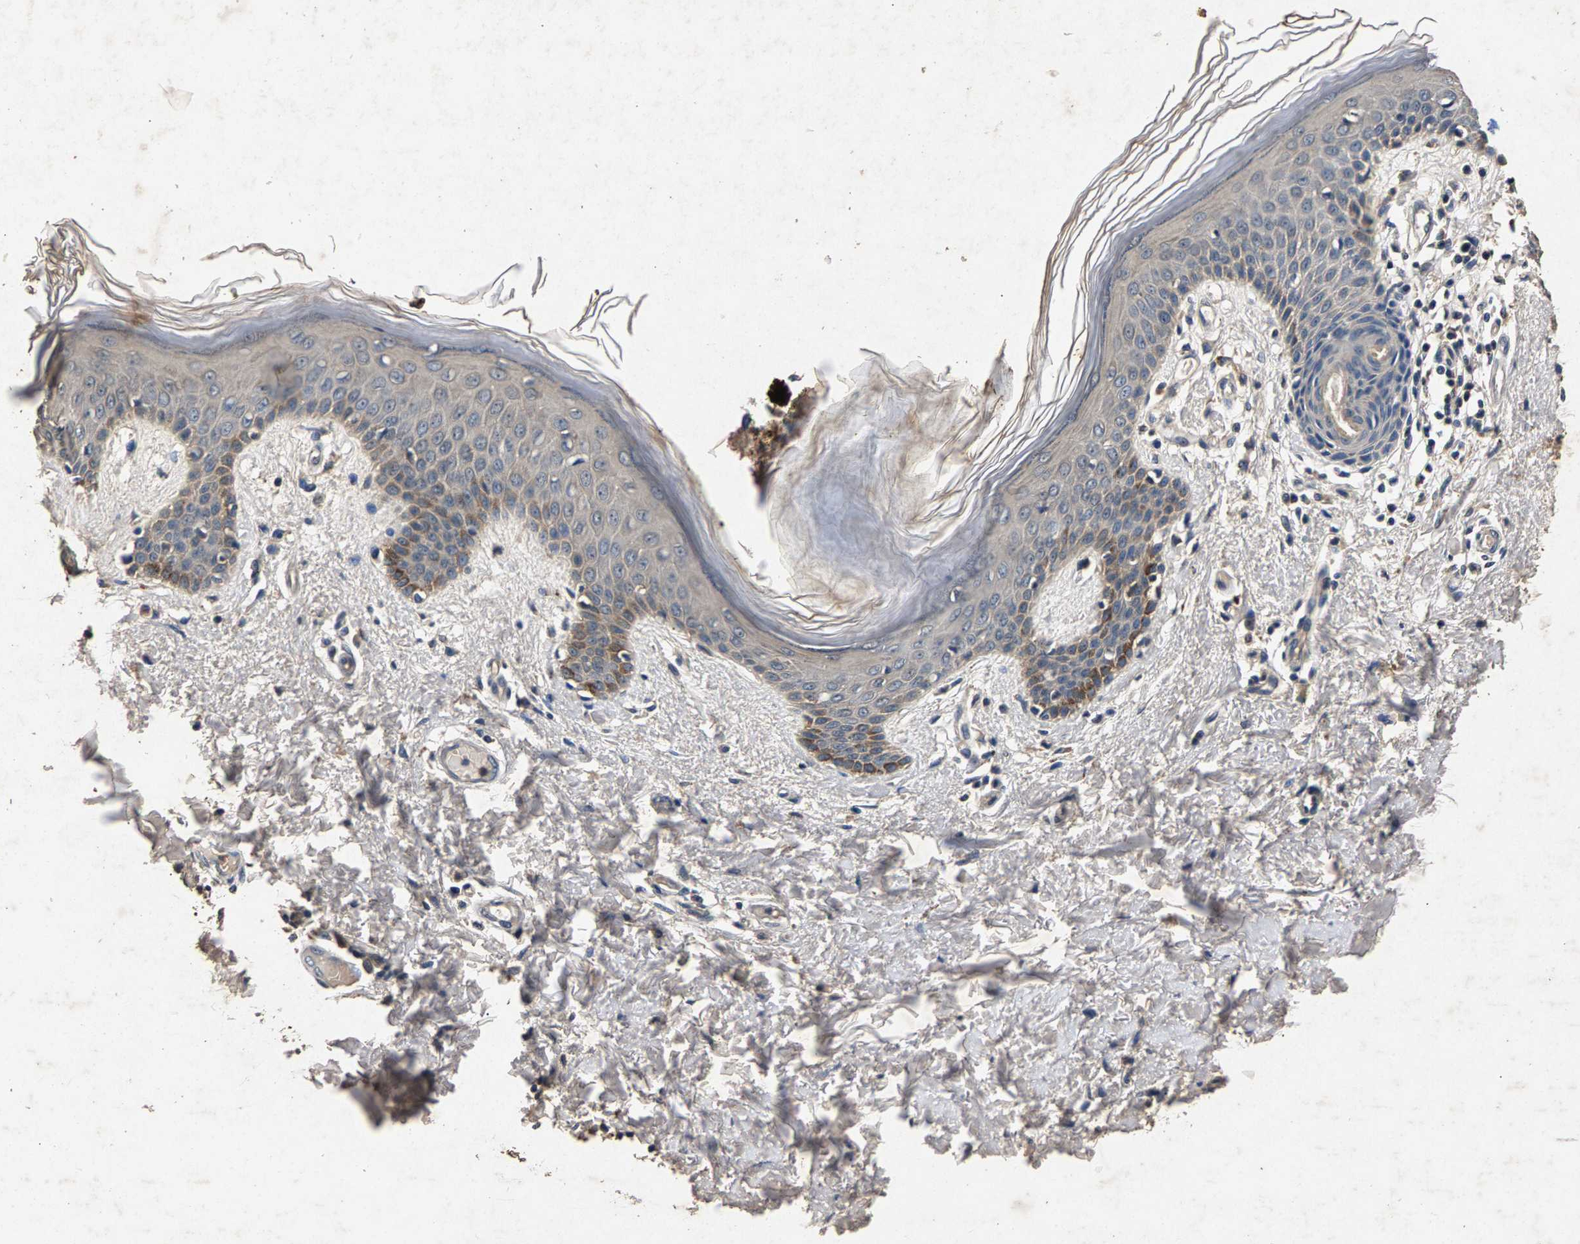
{"staining": {"intensity": "weak", "quantity": "25%-75%", "location": "cytoplasmic/membranous"}, "tissue": "skin", "cell_type": "Fibroblasts", "image_type": "normal", "snomed": [{"axis": "morphology", "description": "Normal tissue, NOS"}, {"axis": "topography", "description": "Skin"}], "caption": "Protein staining displays weak cytoplasmic/membranous staining in approximately 25%-75% of fibroblasts in benign skin.", "gene": "PPP1CC", "patient": {"sex": "male", "age": 53}}